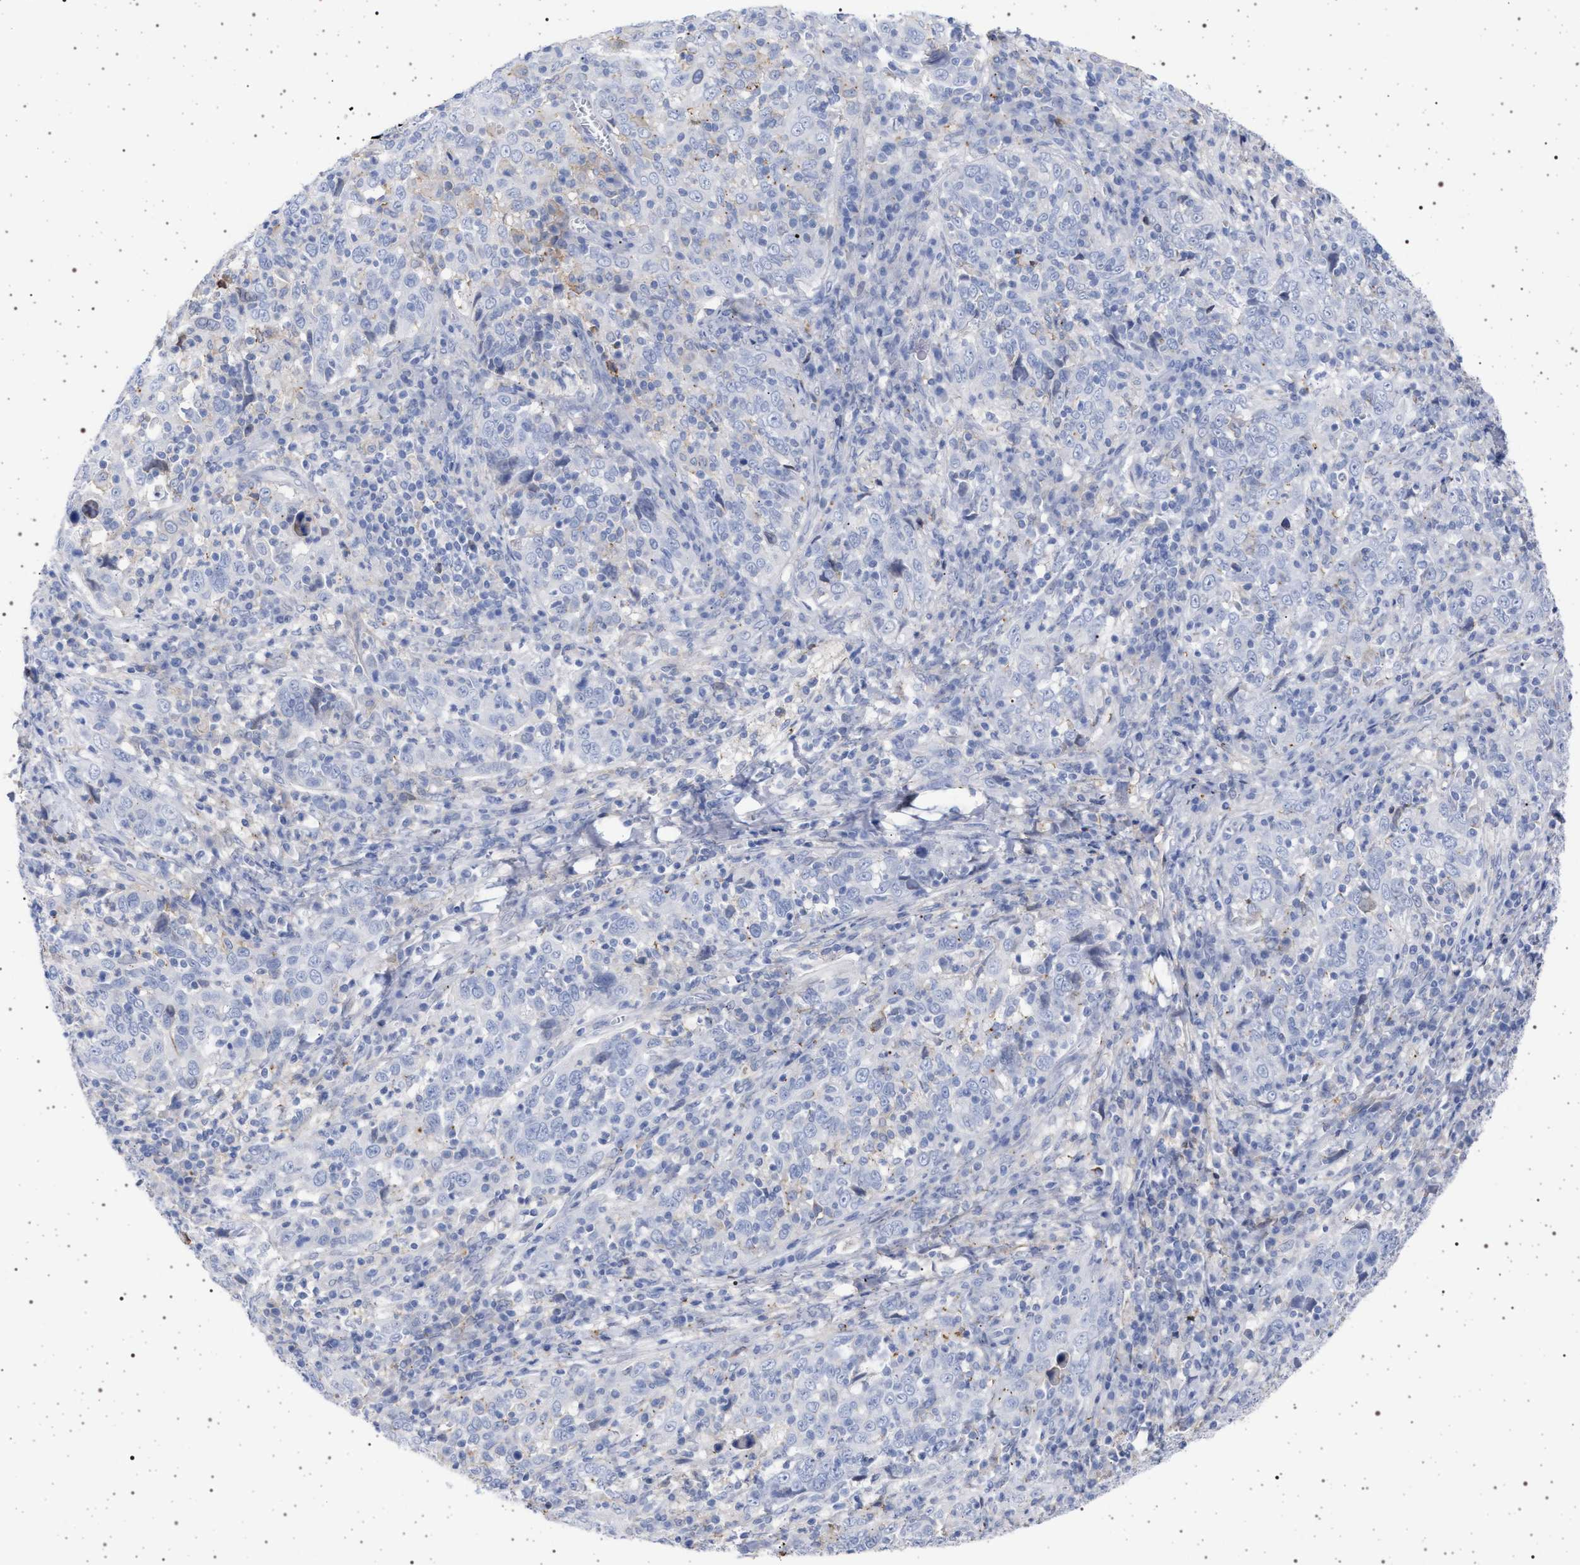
{"staining": {"intensity": "negative", "quantity": "none", "location": "none"}, "tissue": "cervical cancer", "cell_type": "Tumor cells", "image_type": "cancer", "snomed": [{"axis": "morphology", "description": "Squamous cell carcinoma, NOS"}, {"axis": "topography", "description": "Cervix"}], "caption": "Immunohistochemical staining of human cervical cancer (squamous cell carcinoma) reveals no significant positivity in tumor cells.", "gene": "PLG", "patient": {"sex": "female", "age": 46}}